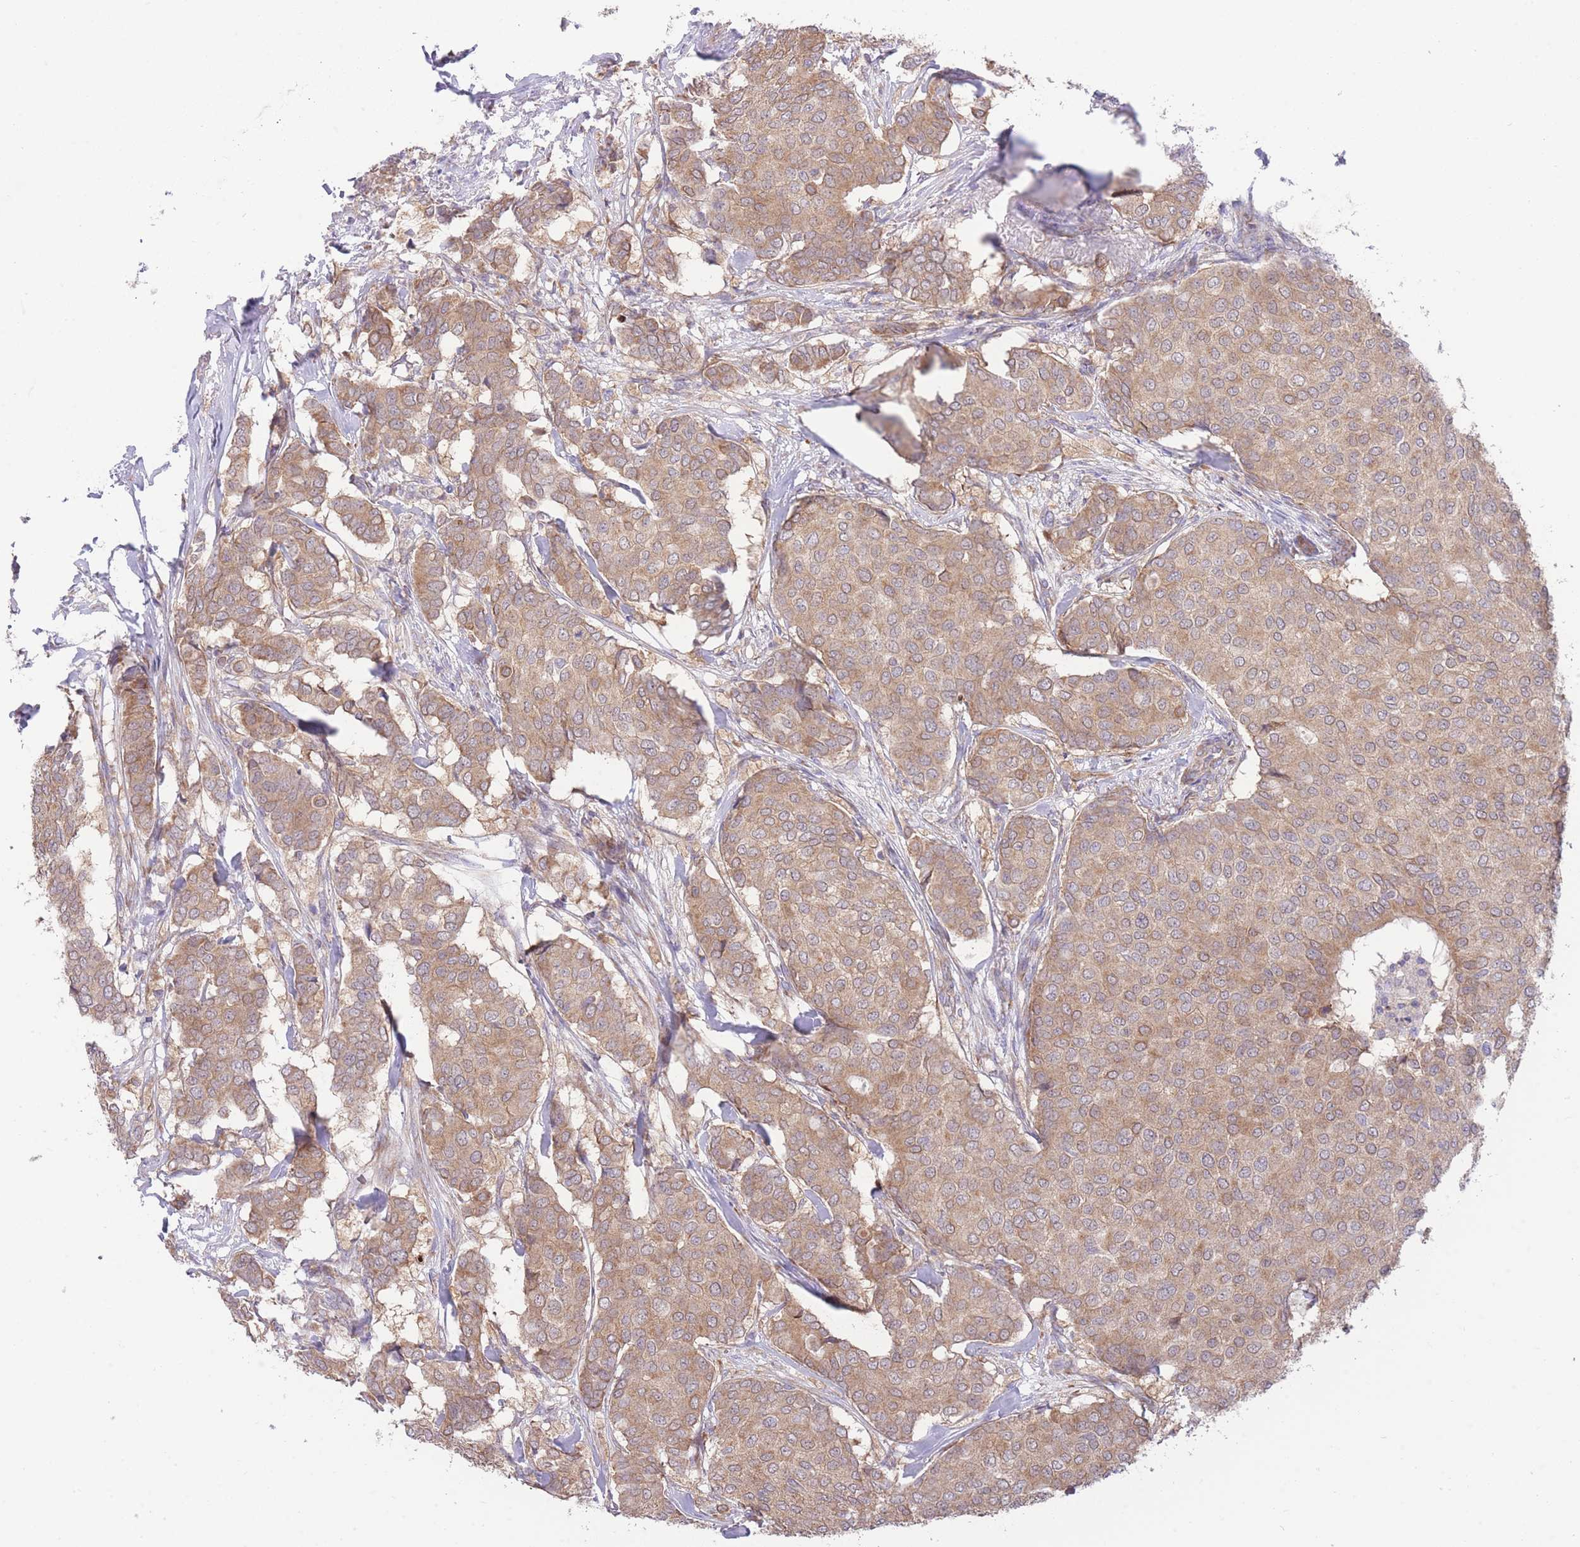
{"staining": {"intensity": "moderate", "quantity": "25%-75%", "location": "cytoplasmic/membranous"}, "tissue": "breast cancer", "cell_type": "Tumor cells", "image_type": "cancer", "snomed": [{"axis": "morphology", "description": "Duct carcinoma"}, {"axis": "topography", "description": "Breast"}], "caption": "Immunohistochemistry (DAB) staining of breast infiltrating ductal carcinoma exhibits moderate cytoplasmic/membranous protein staining in about 25%-75% of tumor cells.", "gene": "BOLA2B", "patient": {"sex": "female", "age": 75}}